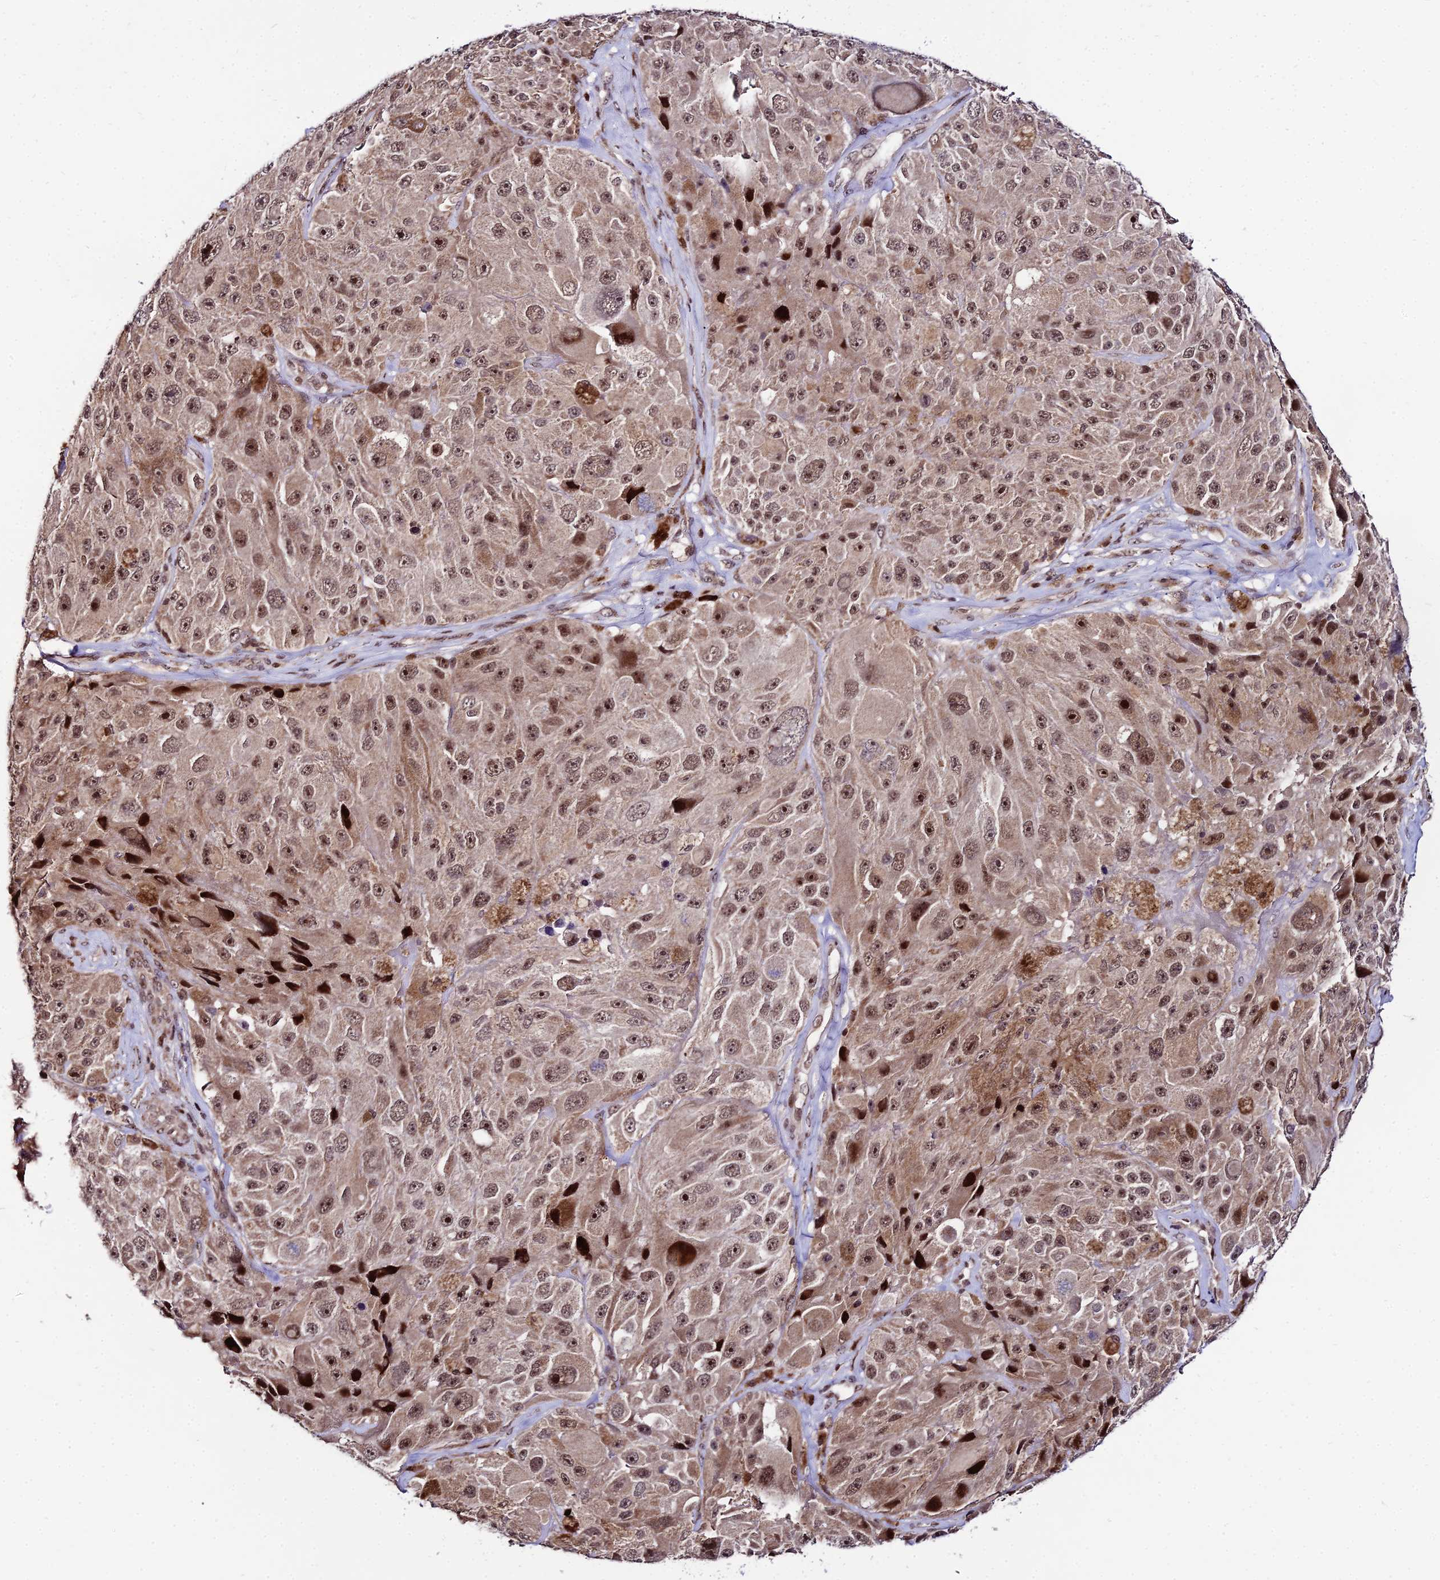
{"staining": {"intensity": "moderate", "quantity": ">75%", "location": "nuclear"}, "tissue": "melanoma", "cell_type": "Tumor cells", "image_type": "cancer", "snomed": [{"axis": "morphology", "description": "Malignant melanoma, Metastatic site"}, {"axis": "topography", "description": "Lymph node"}], "caption": "IHC histopathology image of neoplastic tissue: human melanoma stained using IHC reveals medium levels of moderate protein expression localized specifically in the nuclear of tumor cells, appearing as a nuclear brown color.", "gene": "CIB3", "patient": {"sex": "male", "age": 62}}